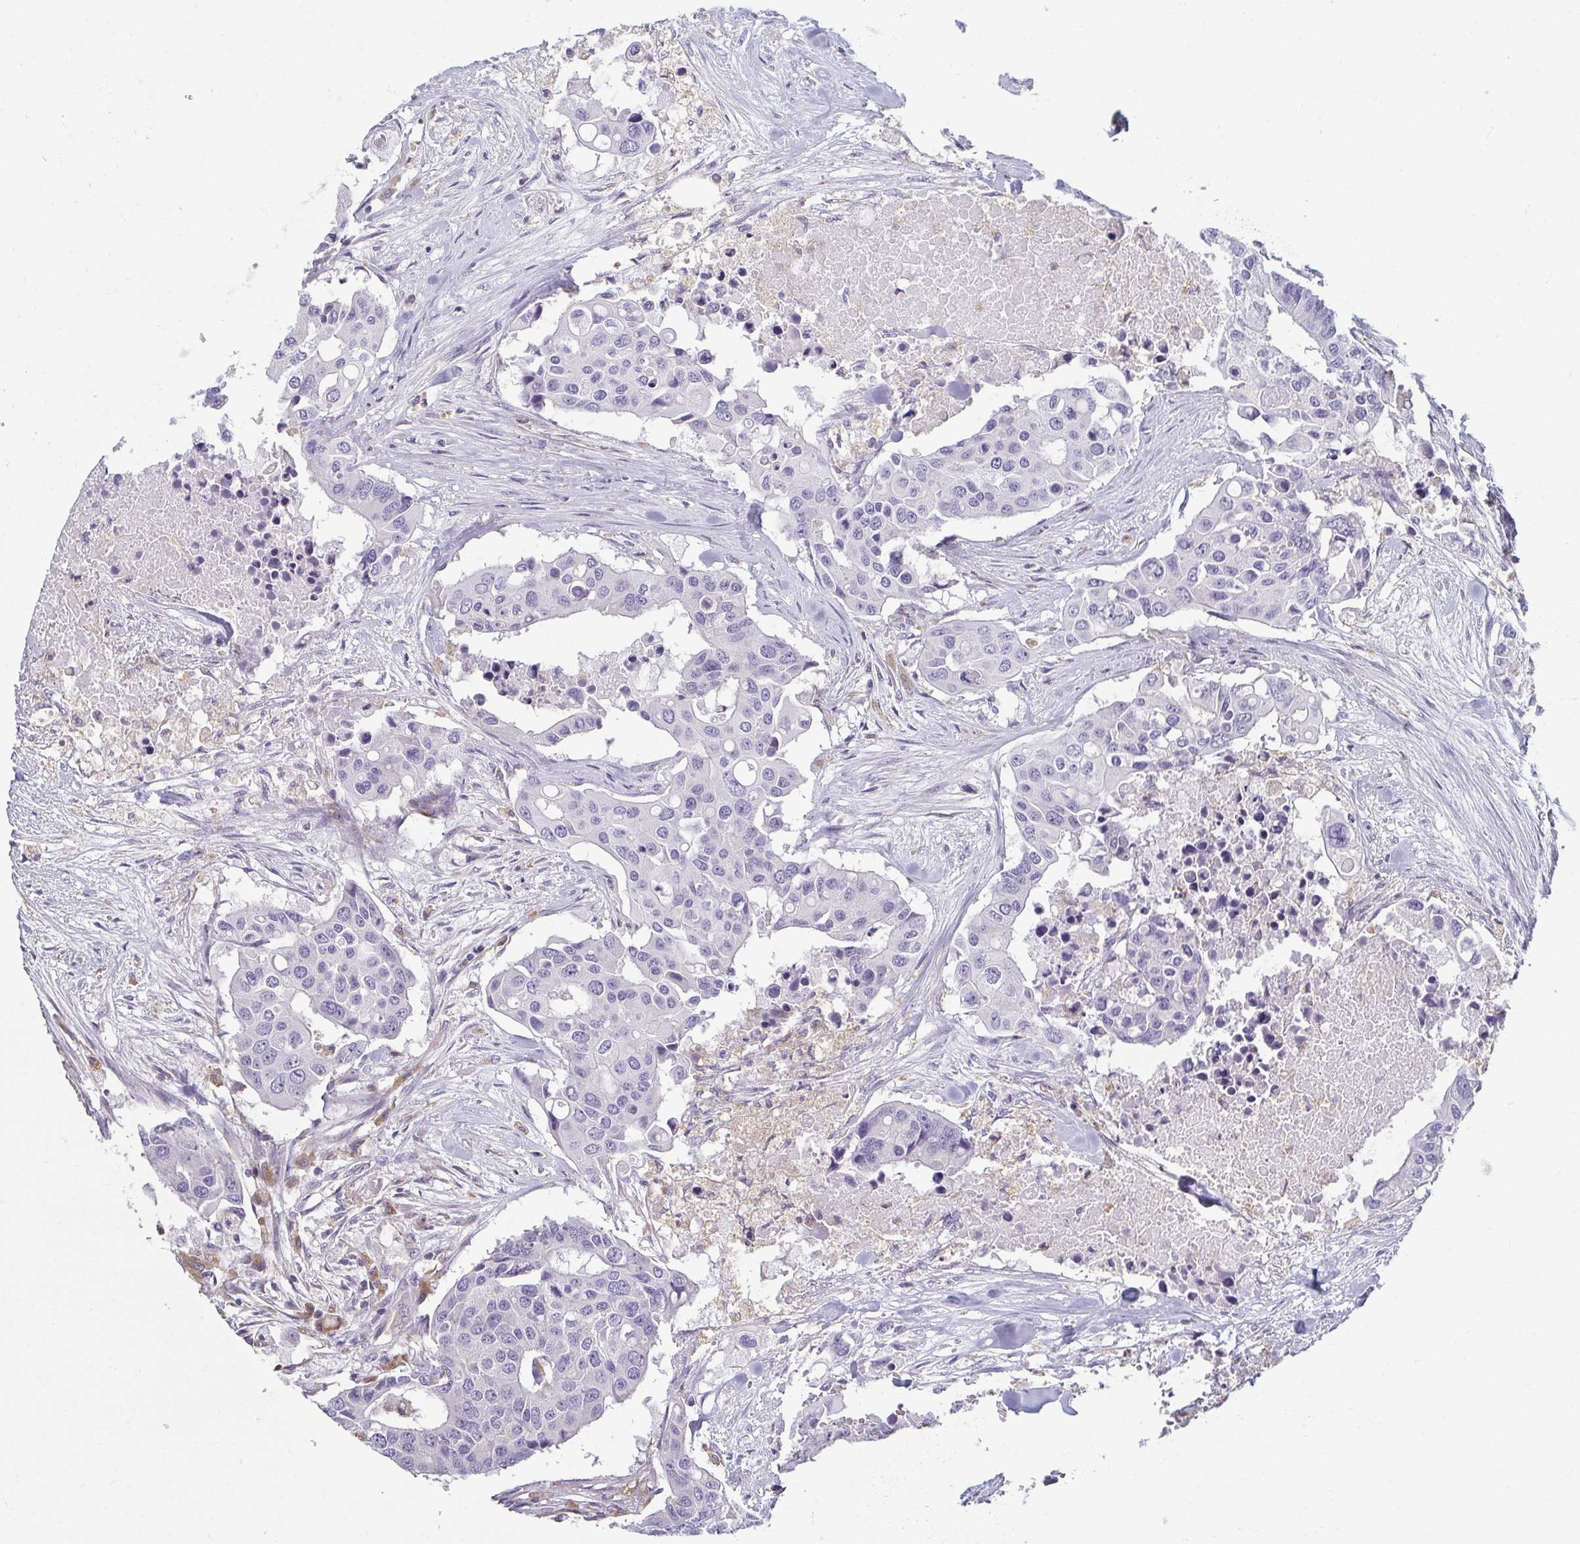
{"staining": {"intensity": "negative", "quantity": "none", "location": "none"}, "tissue": "colorectal cancer", "cell_type": "Tumor cells", "image_type": "cancer", "snomed": [{"axis": "morphology", "description": "Adenocarcinoma, NOS"}, {"axis": "topography", "description": "Colon"}], "caption": "Protein analysis of colorectal cancer displays no significant staining in tumor cells.", "gene": "PDE2A", "patient": {"sex": "male", "age": 77}}